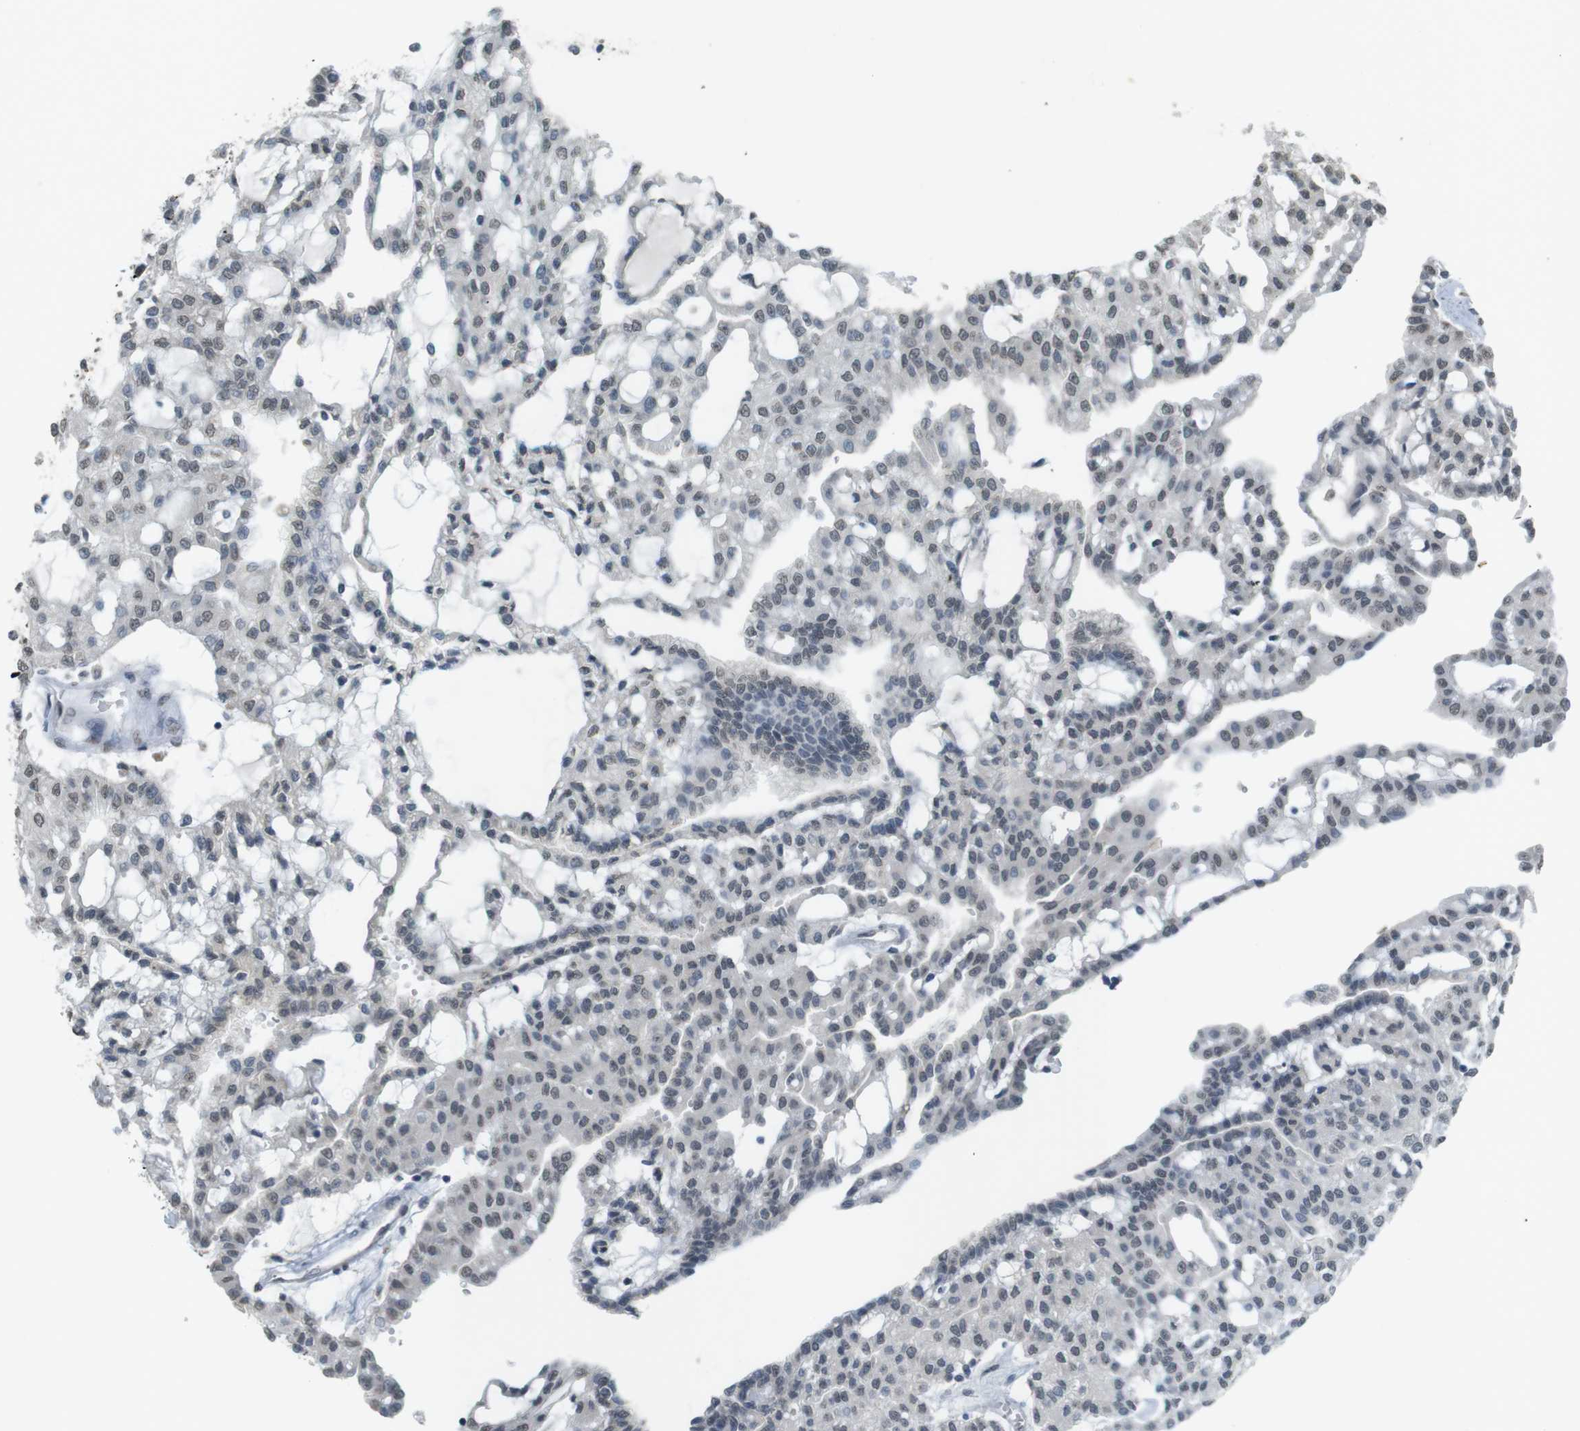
{"staining": {"intensity": "weak", "quantity": "25%-75%", "location": "nuclear"}, "tissue": "renal cancer", "cell_type": "Tumor cells", "image_type": "cancer", "snomed": [{"axis": "morphology", "description": "Adenocarcinoma, NOS"}, {"axis": "topography", "description": "Kidney"}], "caption": "This histopathology image displays immunohistochemistry (IHC) staining of renal adenocarcinoma, with low weak nuclear staining in about 25%-75% of tumor cells.", "gene": "FZD10", "patient": {"sex": "male", "age": 63}}